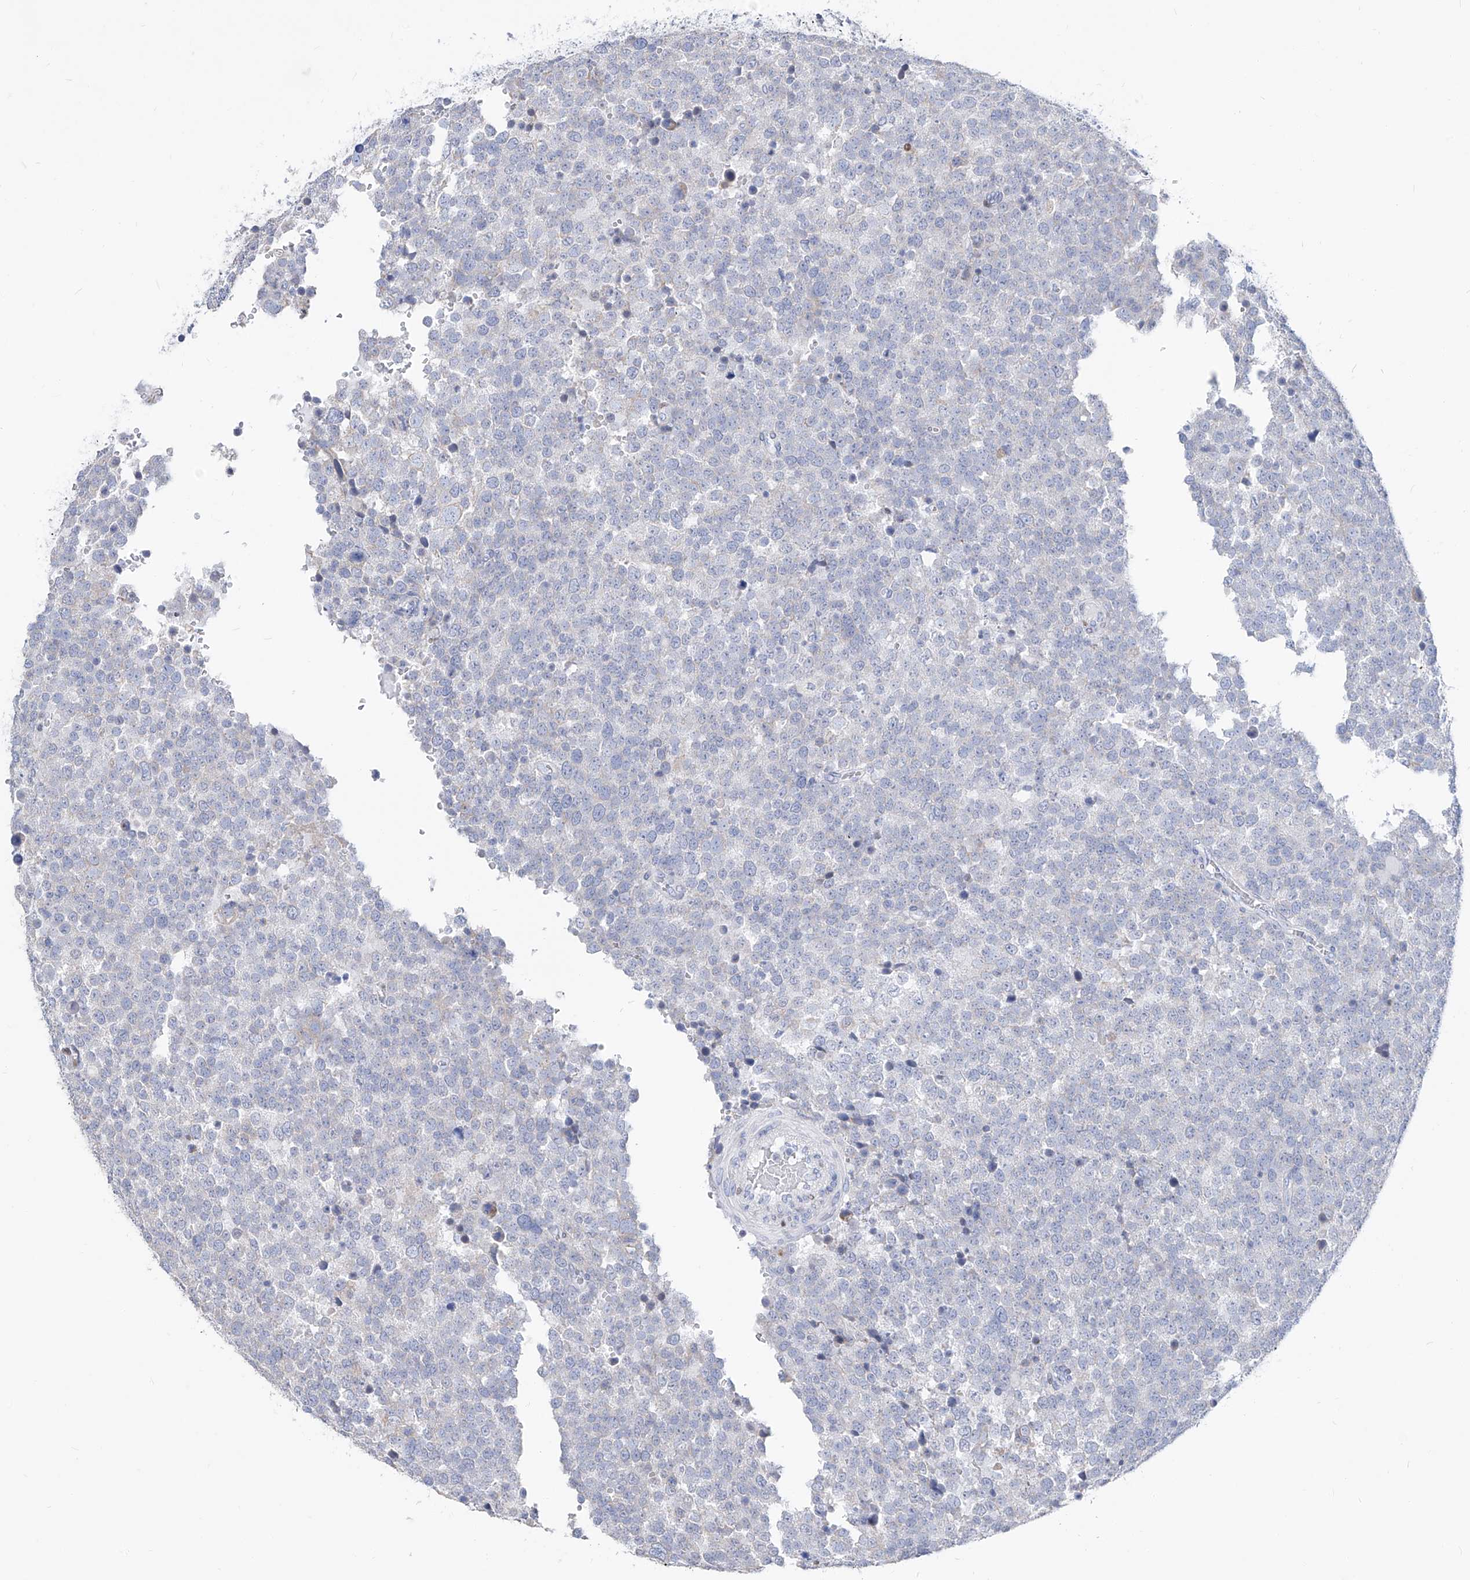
{"staining": {"intensity": "negative", "quantity": "none", "location": "none"}, "tissue": "testis cancer", "cell_type": "Tumor cells", "image_type": "cancer", "snomed": [{"axis": "morphology", "description": "Seminoma, NOS"}, {"axis": "topography", "description": "Testis"}], "caption": "Human testis cancer stained for a protein using immunohistochemistry (IHC) exhibits no staining in tumor cells.", "gene": "FRS3", "patient": {"sex": "male", "age": 71}}